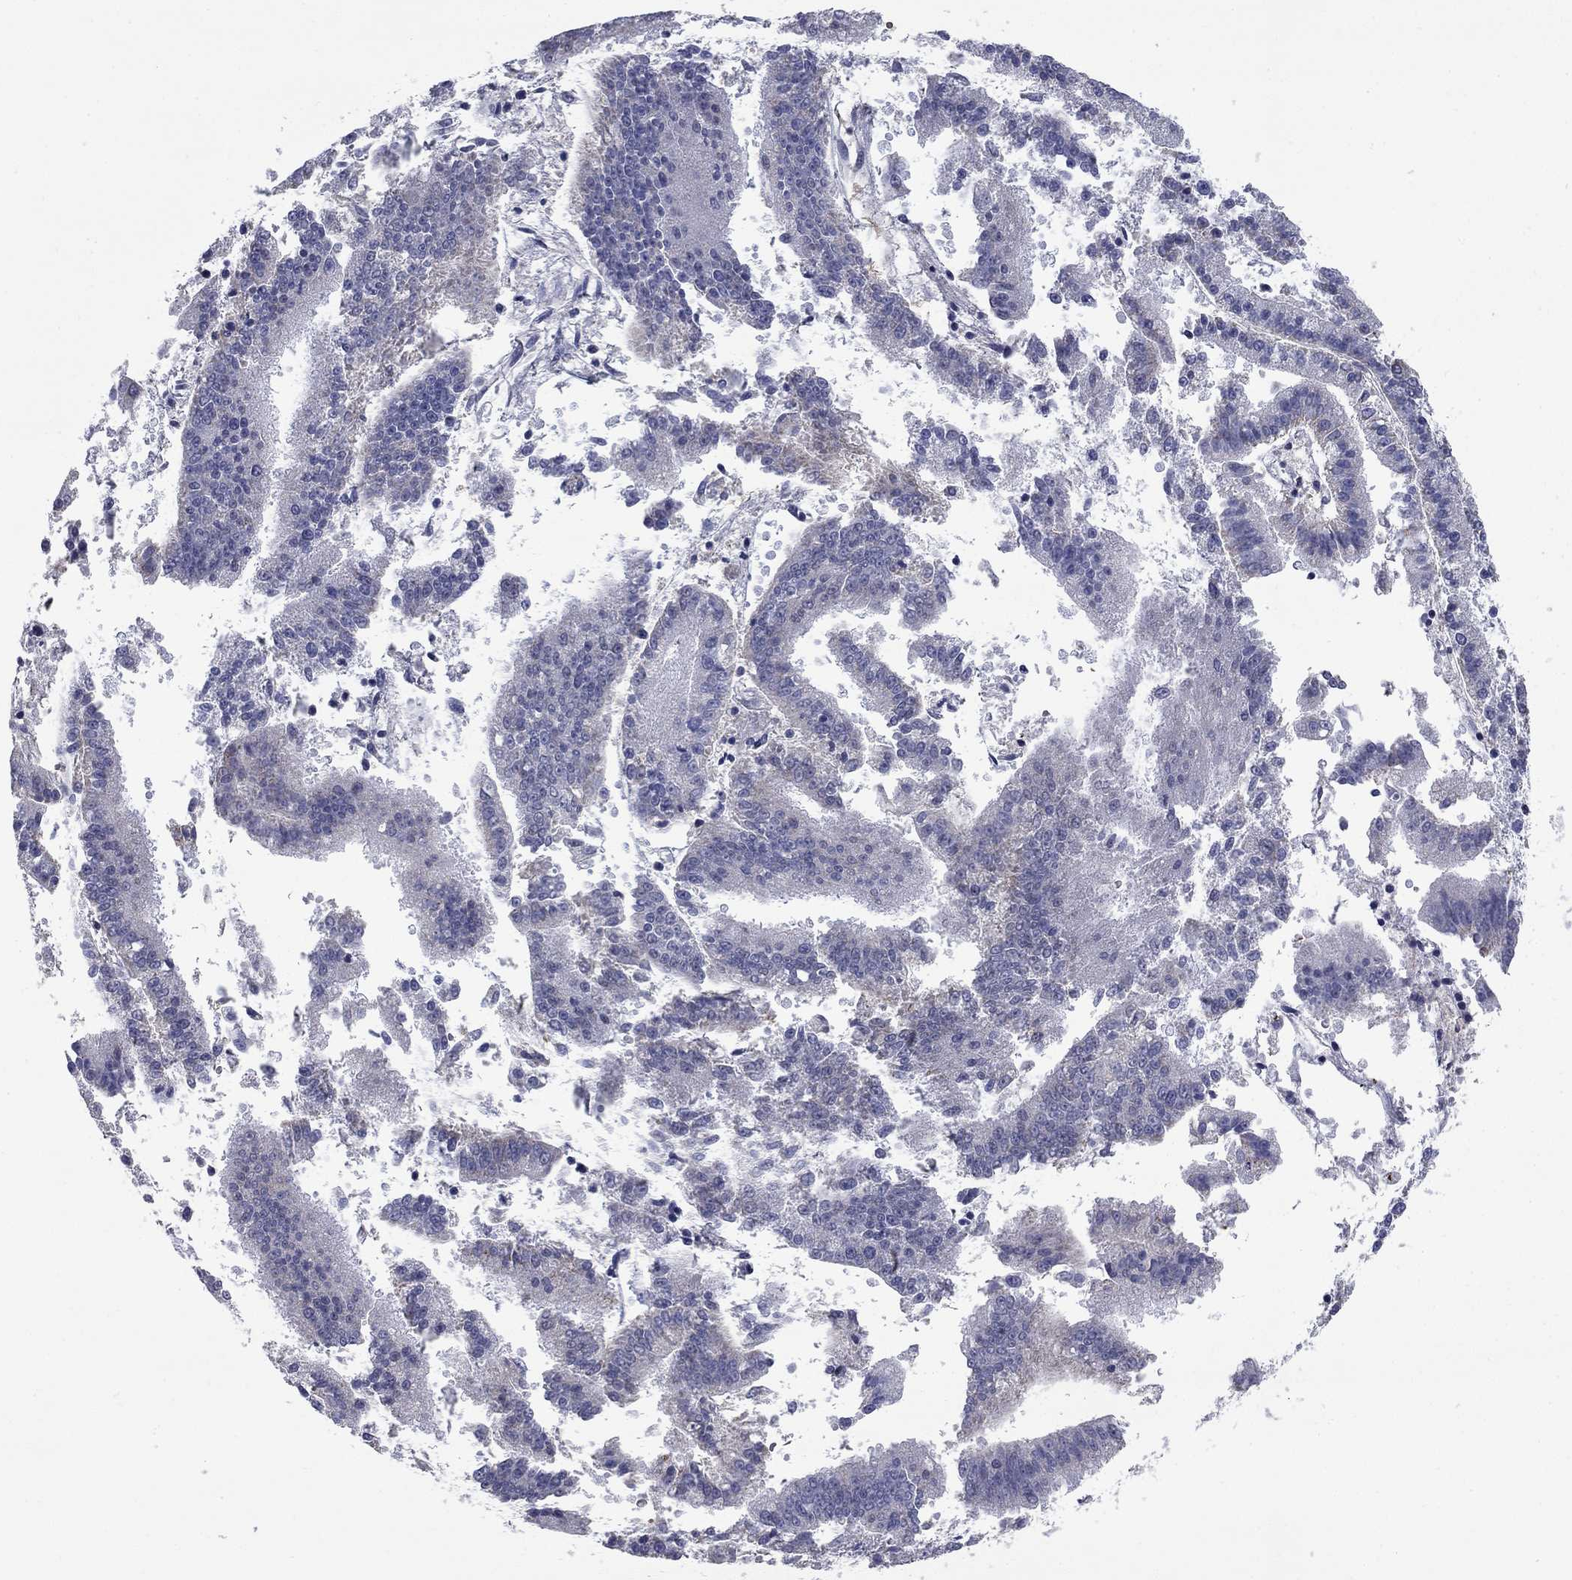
{"staining": {"intensity": "negative", "quantity": "none", "location": "none"}, "tissue": "endometrial cancer", "cell_type": "Tumor cells", "image_type": "cancer", "snomed": [{"axis": "morphology", "description": "Adenocarcinoma, NOS"}, {"axis": "topography", "description": "Endometrium"}], "caption": "Adenocarcinoma (endometrial) stained for a protein using immunohistochemistry reveals no staining tumor cells.", "gene": "HTR4", "patient": {"sex": "female", "age": 66}}